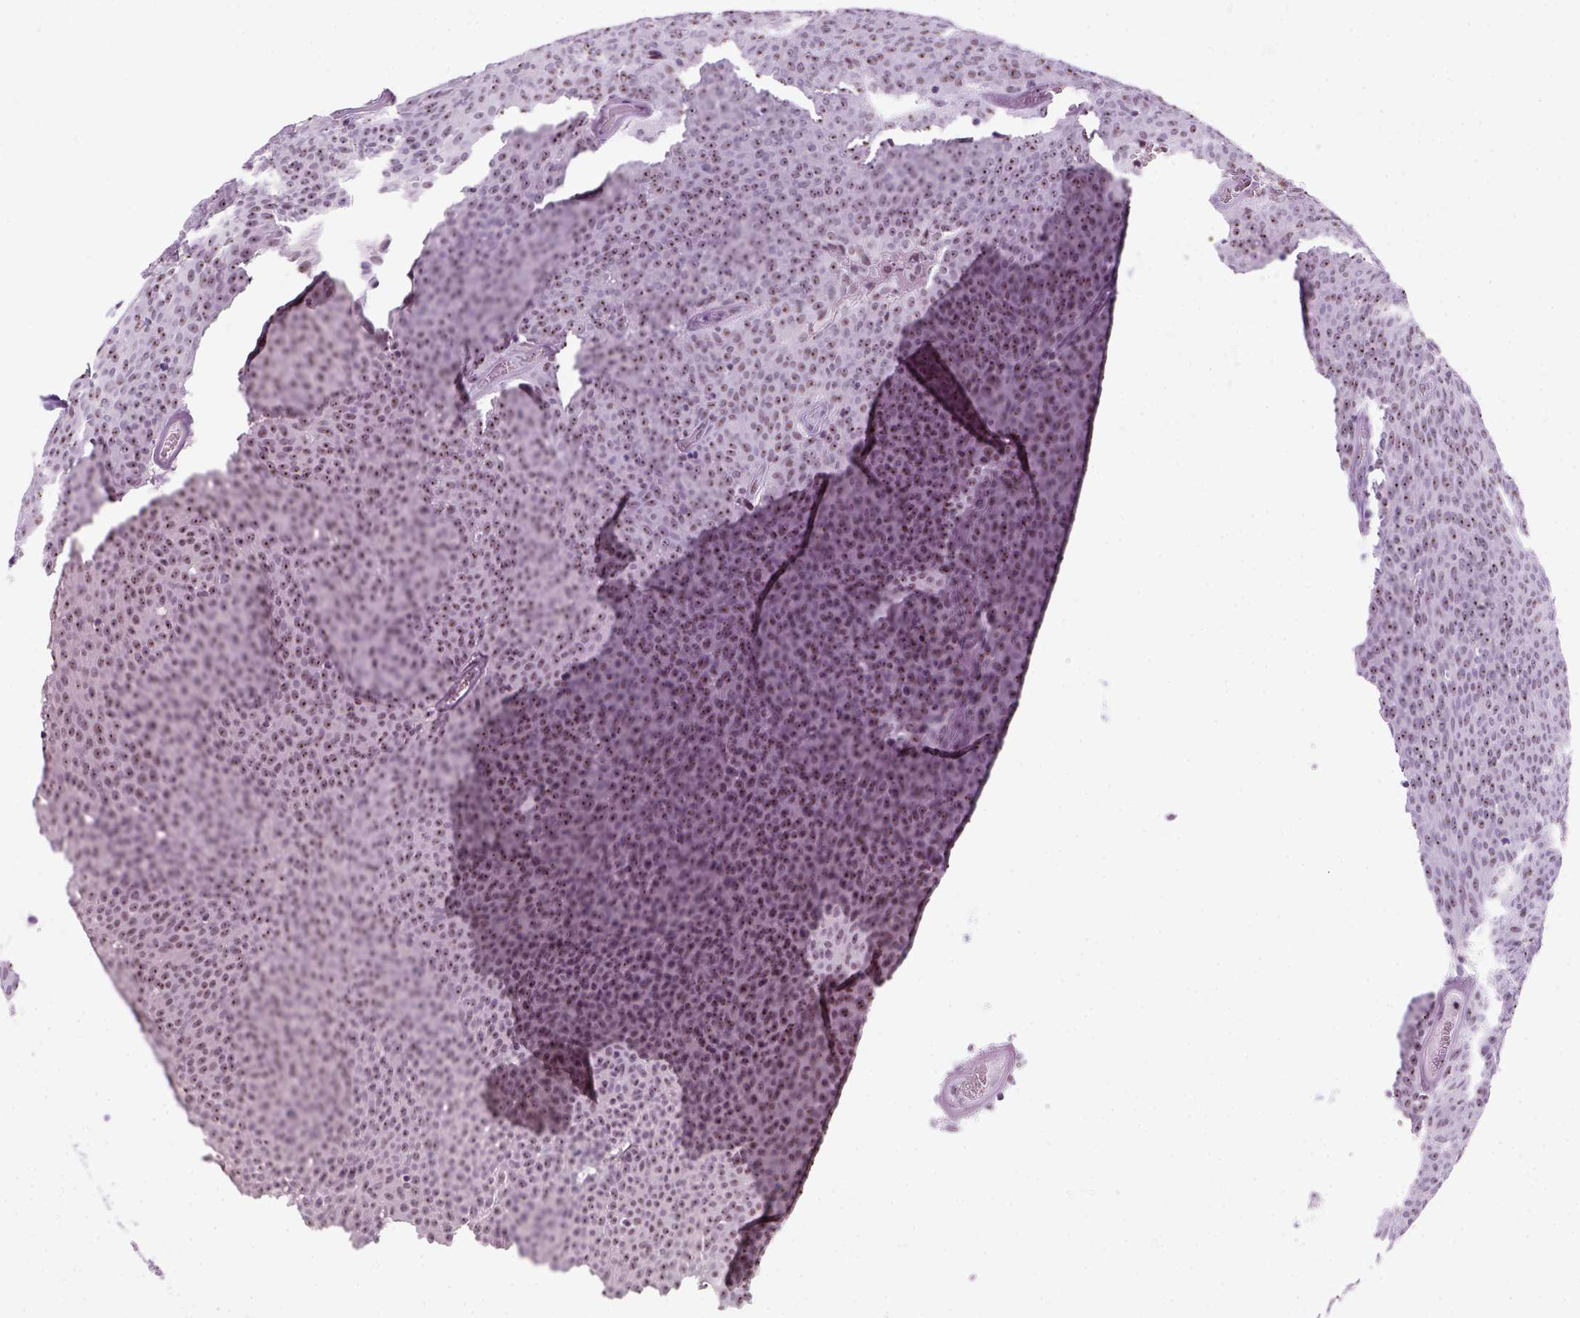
{"staining": {"intensity": "moderate", "quantity": "25%-75%", "location": "nuclear"}, "tissue": "urothelial cancer", "cell_type": "Tumor cells", "image_type": "cancer", "snomed": [{"axis": "morphology", "description": "Urothelial carcinoma, Low grade"}, {"axis": "topography", "description": "Urinary bladder"}], "caption": "DAB immunohistochemical staining of urothelial cancer displays moderate nuclear protein expression in about 25%-75% of tumor cells. Immunohistochemistry (ihc) stains the protein in brown and the nuclei are stained blue.", "gene": "ZNF865", "patient": {"sex": "male", "age": 77}}